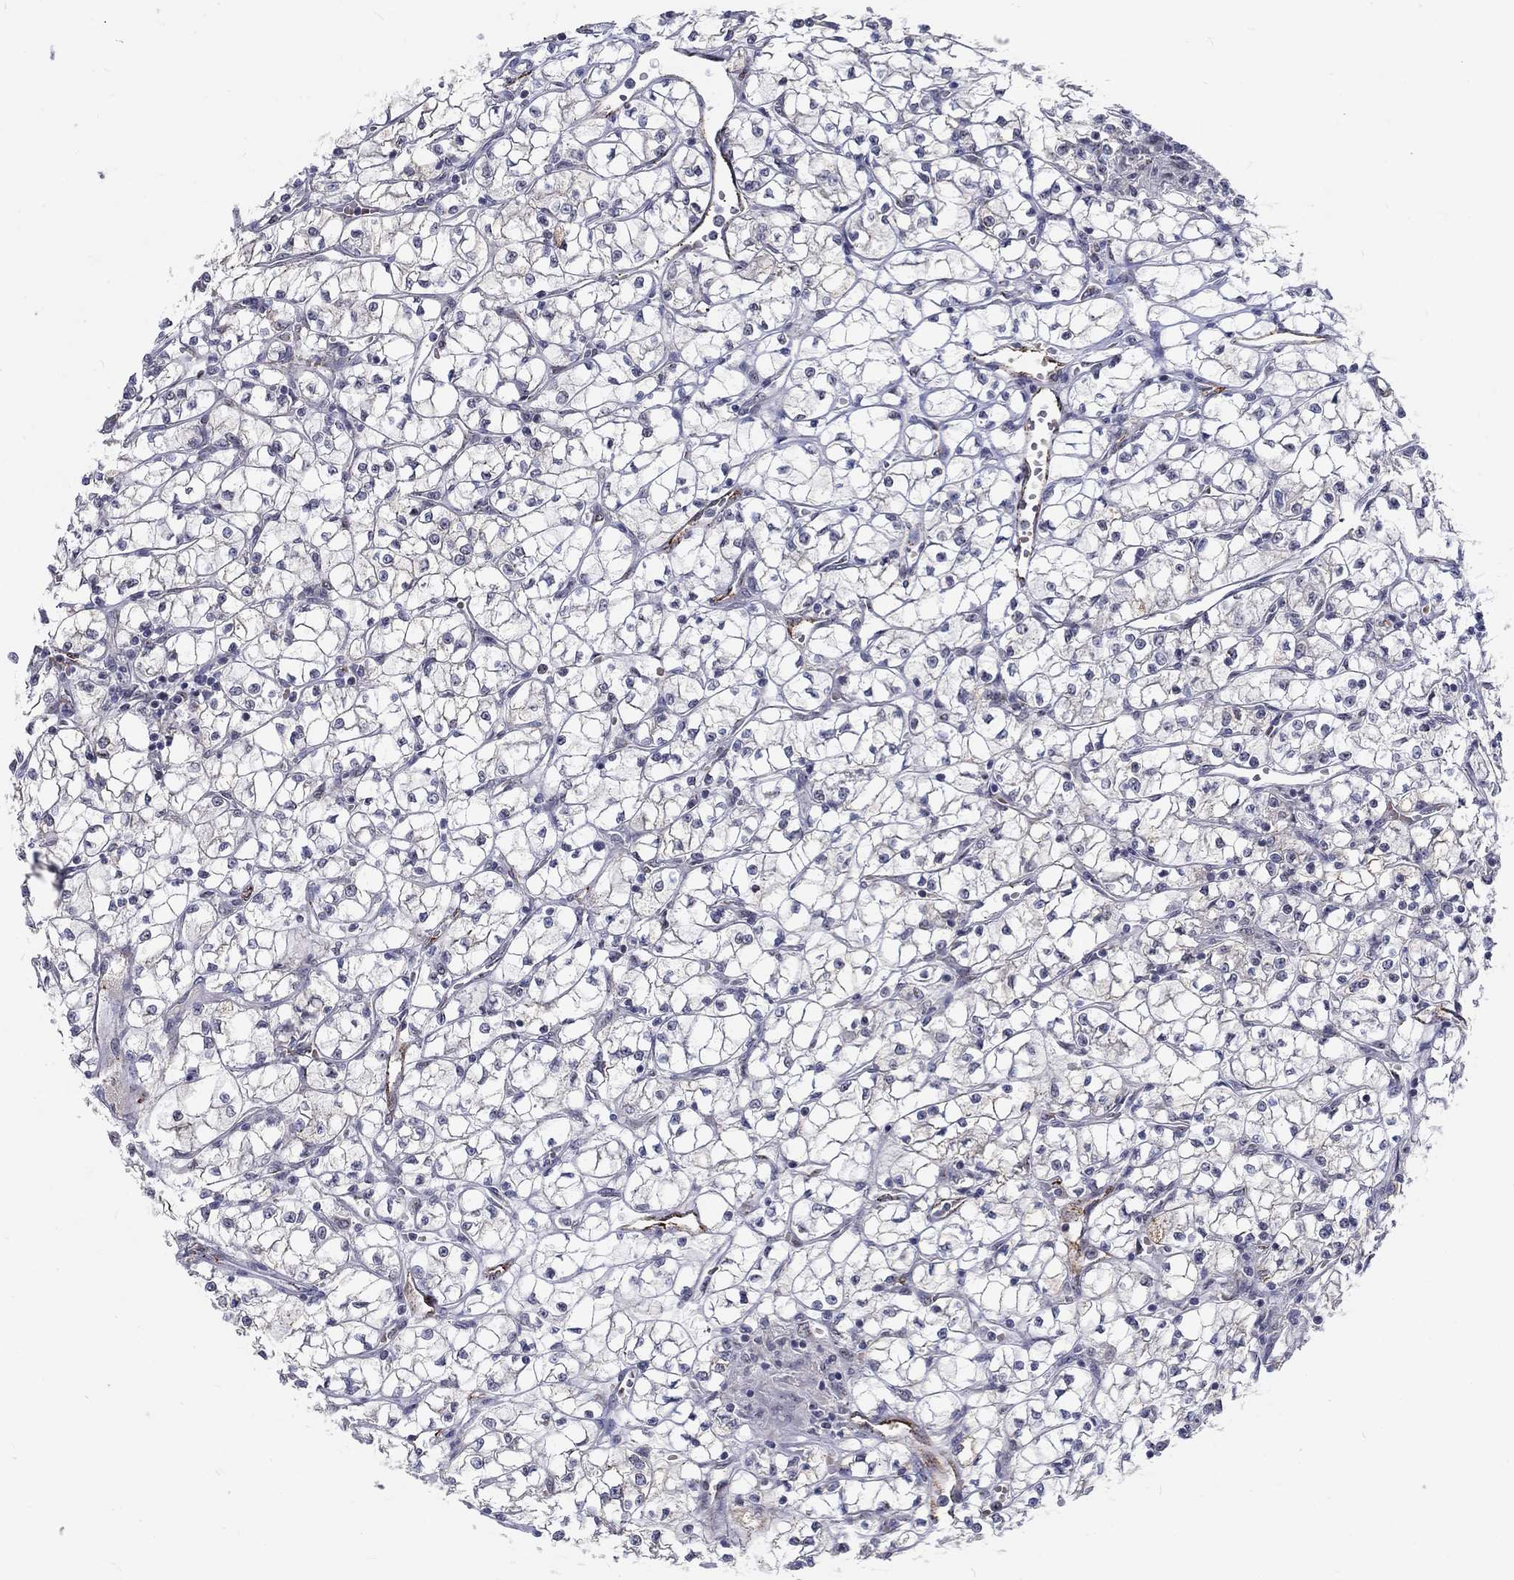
{"staining": {"intensity": "negative", "quantity": "none", "location": "none"}, "tissue": "renal cancer", "cell_type": "Tumor cells", "image_type": "cancer", "snomed": [{"axis": "morphology", "description": "Adenocarcinoma, NOS"}, {"axis": "topography", "description": "Kidney"}], "caption": "Tumor cells are negative for brown protein staining in renal adenocarcinoma.", "gene": "ZBED1", "patient": {"sex": "female", "age": 64}}